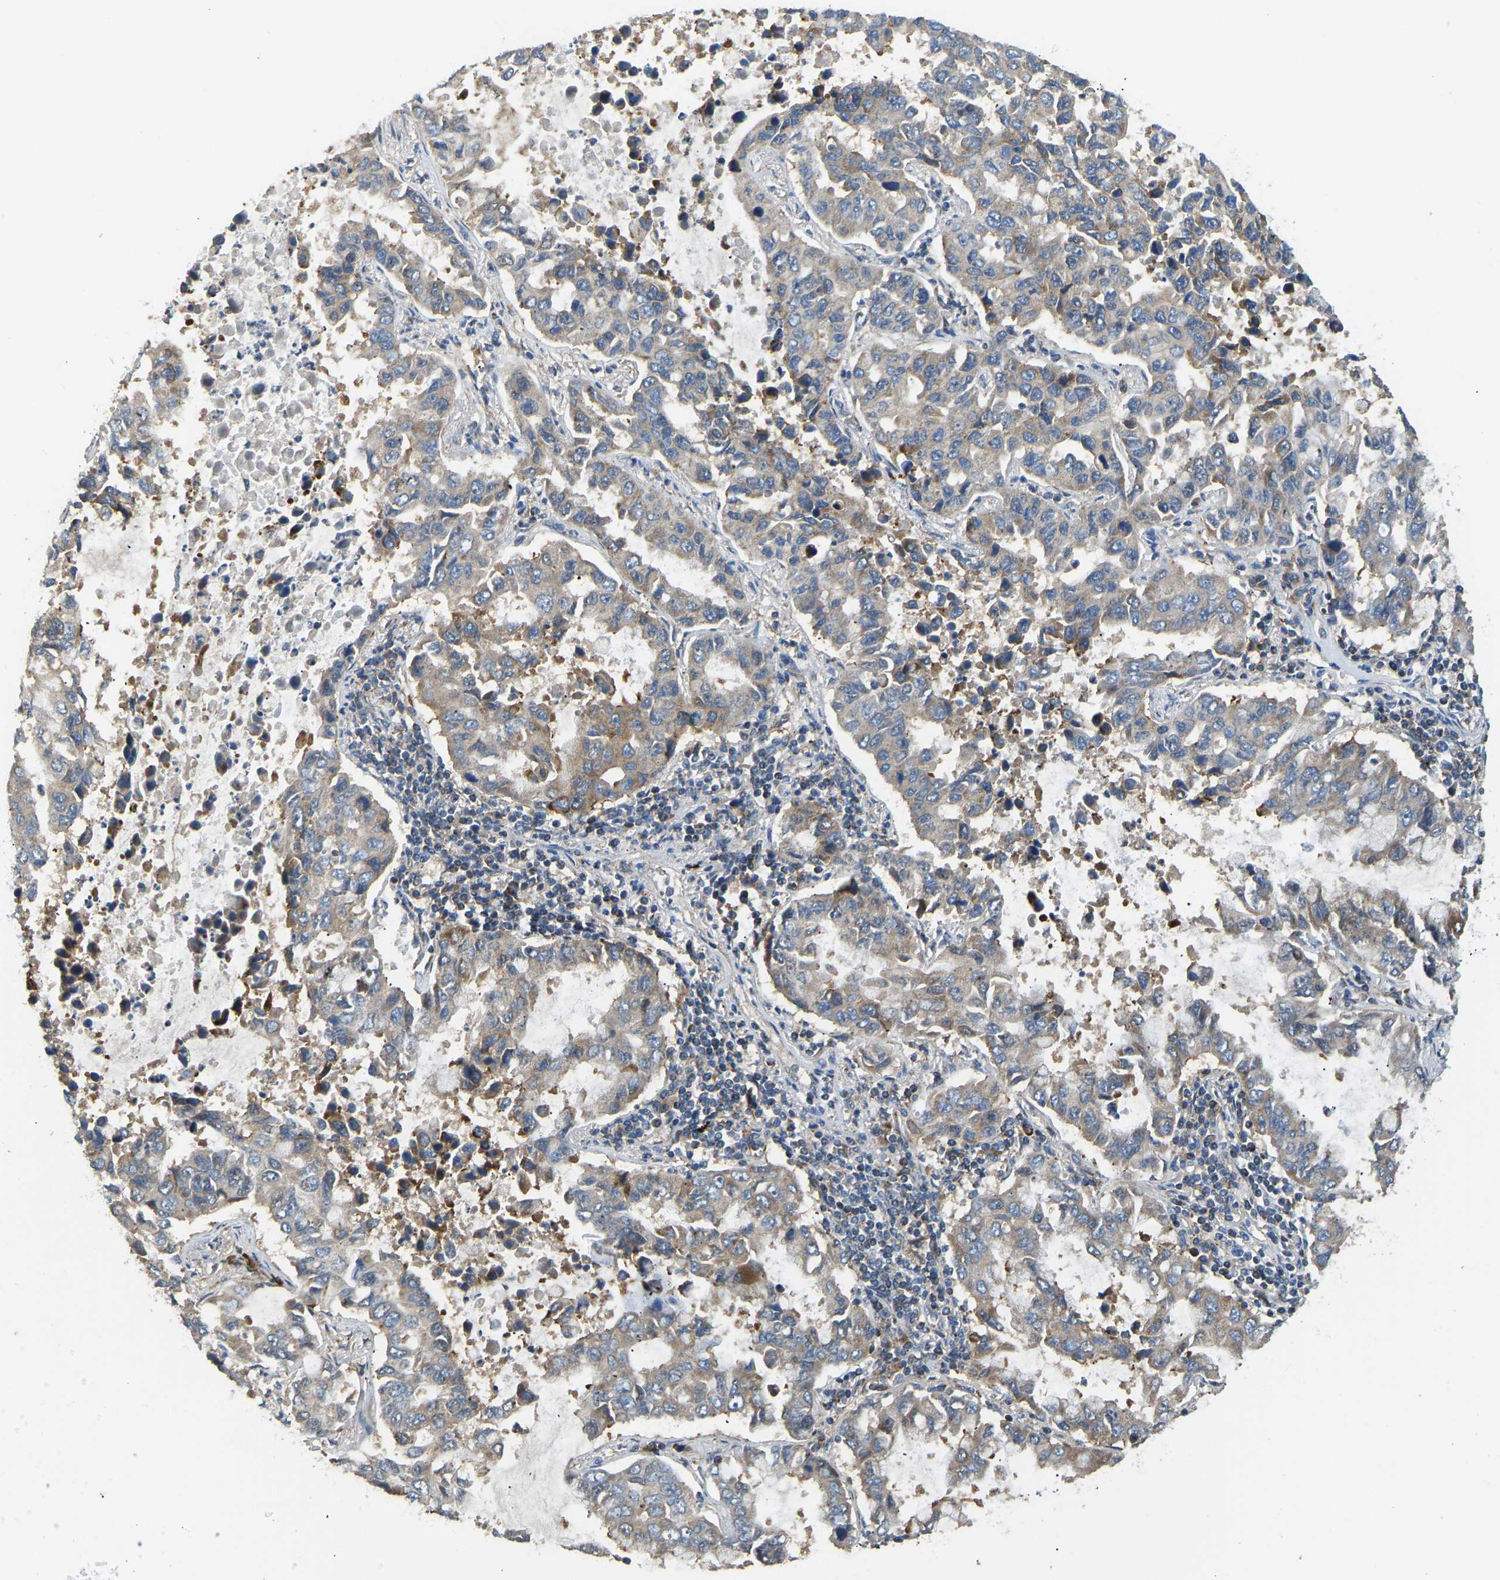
{"staining": {"intensity": "weak", "quantity": "<25%", "location": "cytoplasmic/membranous"}, "tissue": "lung cancer", "cell_type": "Tumor cells", "image_type": "cancer", "snomed": [{"axis": "morphology", "description": "Adenocarcinoma, NOS"}, {"axis": "topography", "description": "Lung"}], "caption": "There is no significant staining in tumor cells of lung adenocarcinoma.", "gene": "RBP1", "patient": {"sex": "male", "age": 64}}